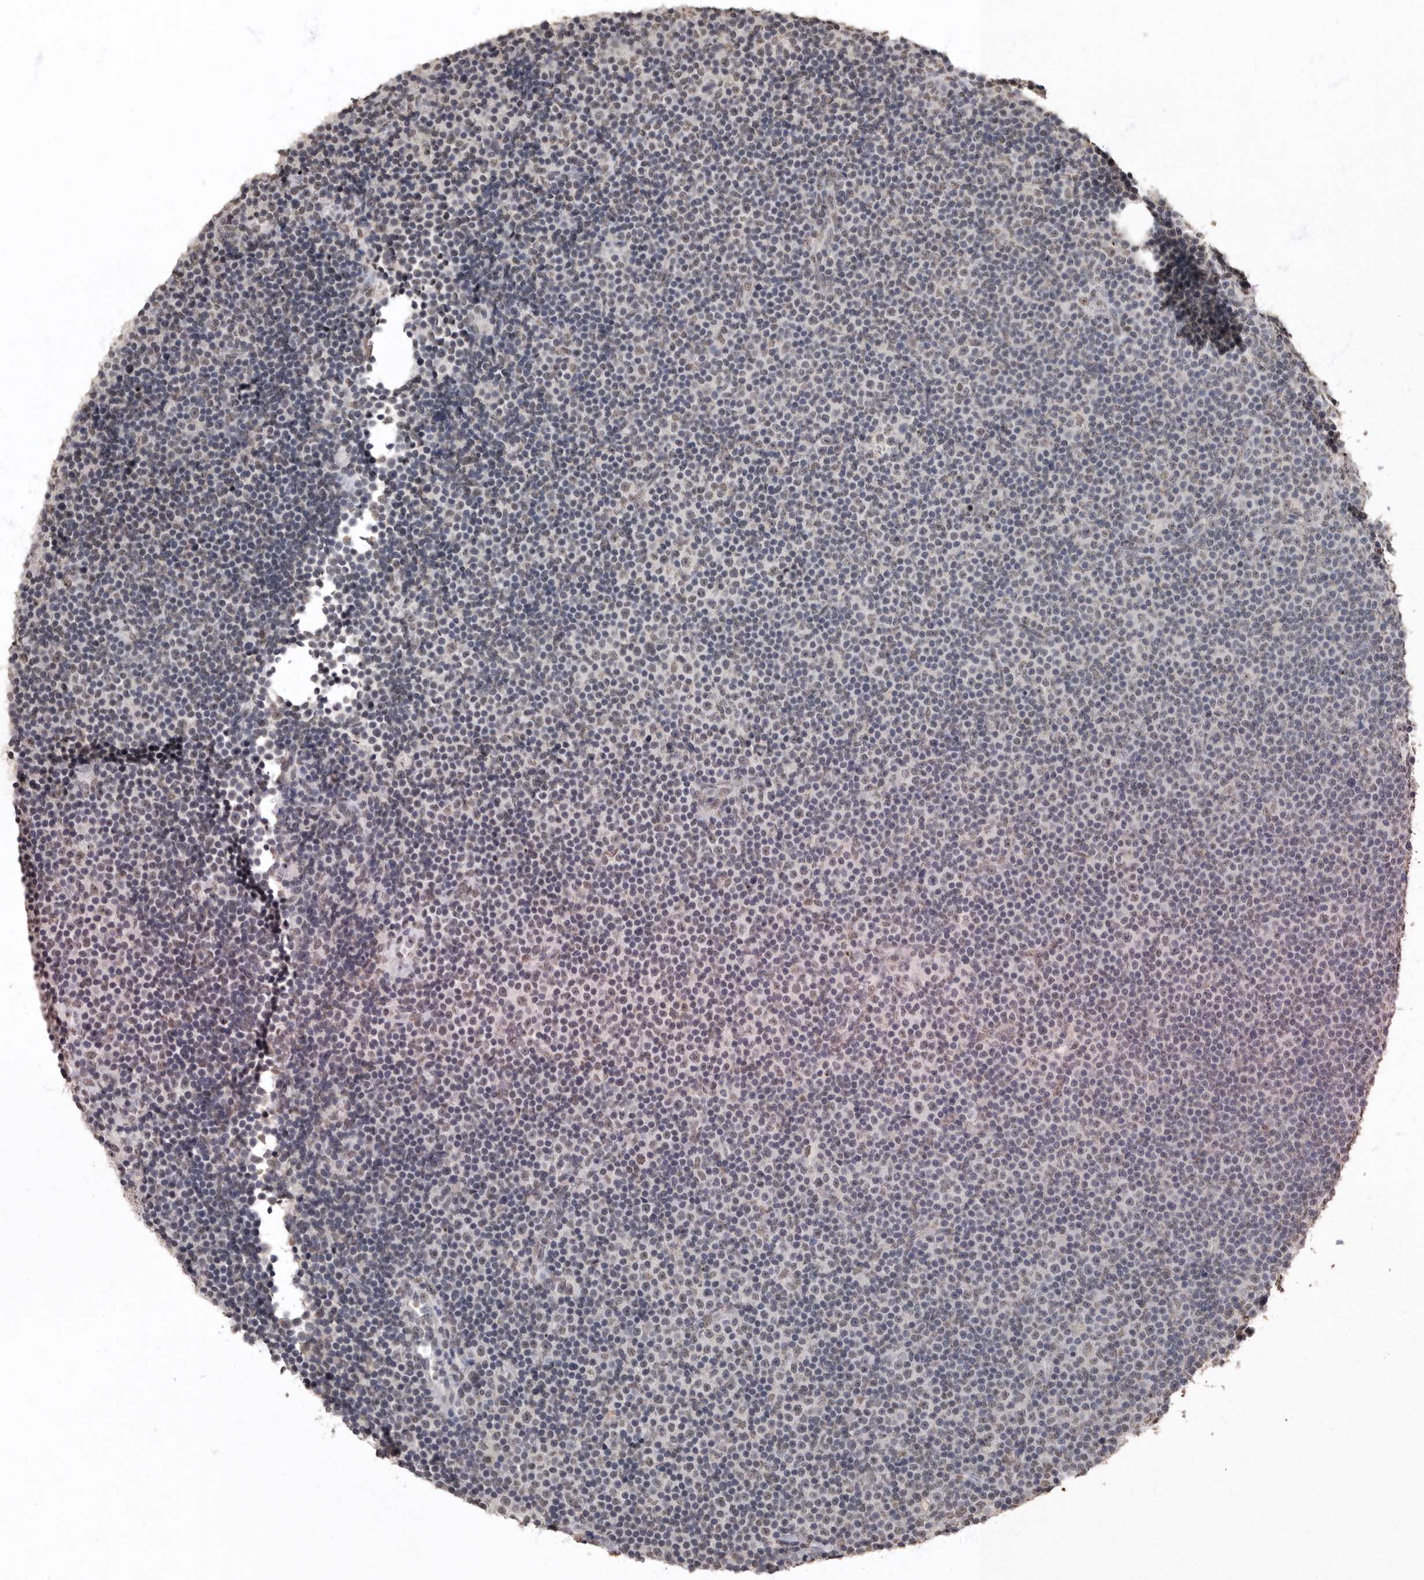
{"staining": {"intensity": "weak", "quantity": "25%-75%", "location": "nuclear"}, "tissue": "lymphoma", "cell_type": "Tumor cells", "image_type": "cancer", "snomed": [{"axis": "morphology", "description": "Malignant lymphoma, non-Hodgkin's type, Low grade"}, {"axis": "topography", "description": "Lymph node"}], "caption": "Brown immunohistochemical staining in low-grade malignant lymphoma, non-Hodgkin's type demonstrates weak nuclear positivity in about 25%-75% of tumor cells.", "gene": "NBL1", "patient": {"sex": "female", "age": 67}}